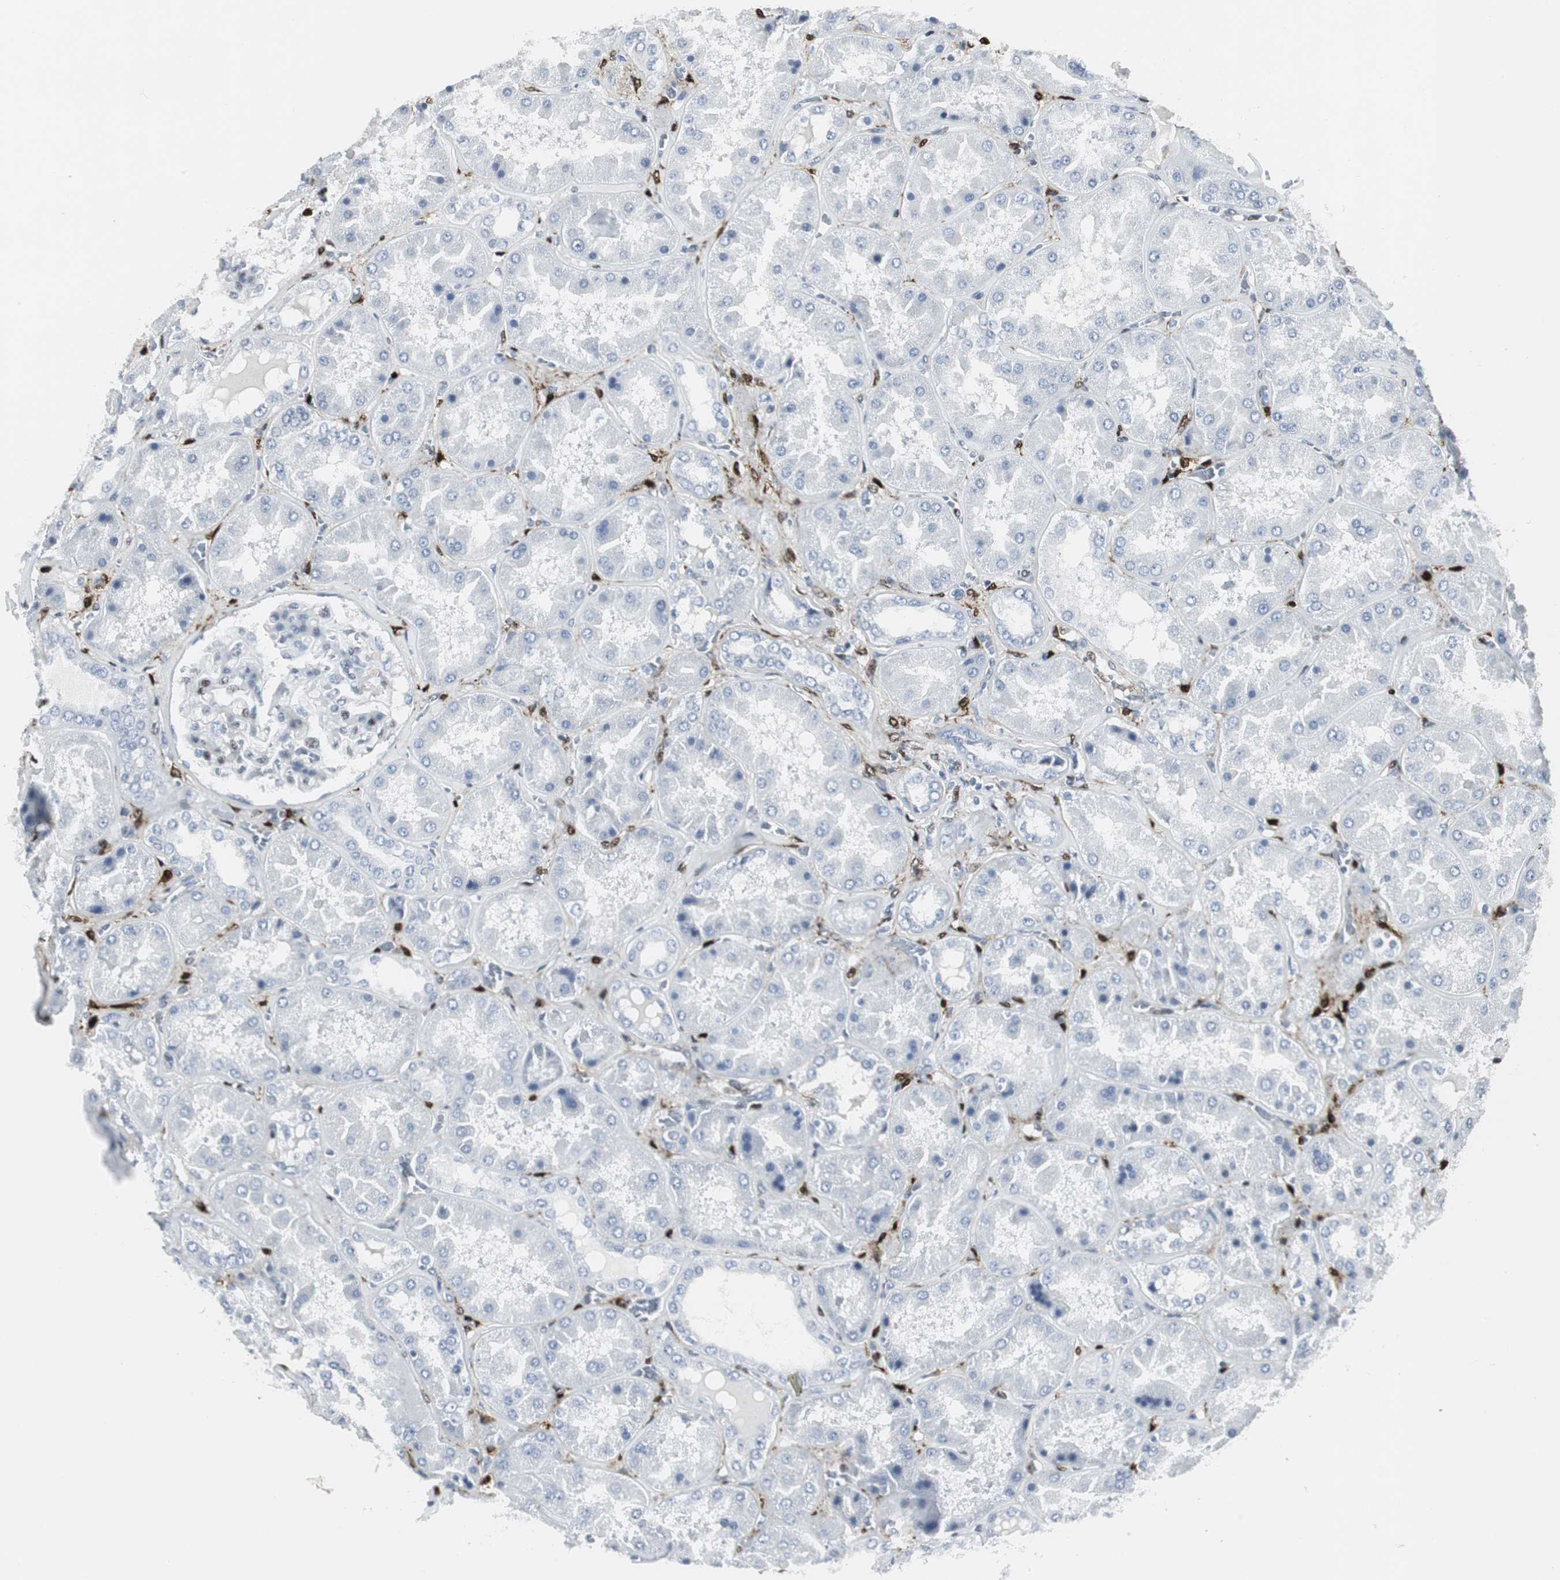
{"staining": {"intensity": "moderate", "quantity": "<25%", "location": "cytoplasmic/membranous"}, "tissue": "kidney", "cell_type": "Cells in glomeruli", "image_type": "normal", "snomed": [{"axis": "morphology", "description": "Normal tissue, NOS"}, {"axis": "topography", "description": "Kidney"}], "caption": "Immunohistochemistry micrograph of benign human kidney stained for a protein (brown), which displays low levels of moderate cytoplasmic/membranous positivity in approximately <25% of cells in glomeruli.", "gene": "PPP1R14A", "patient": {"sex": "female", "age": 56}}